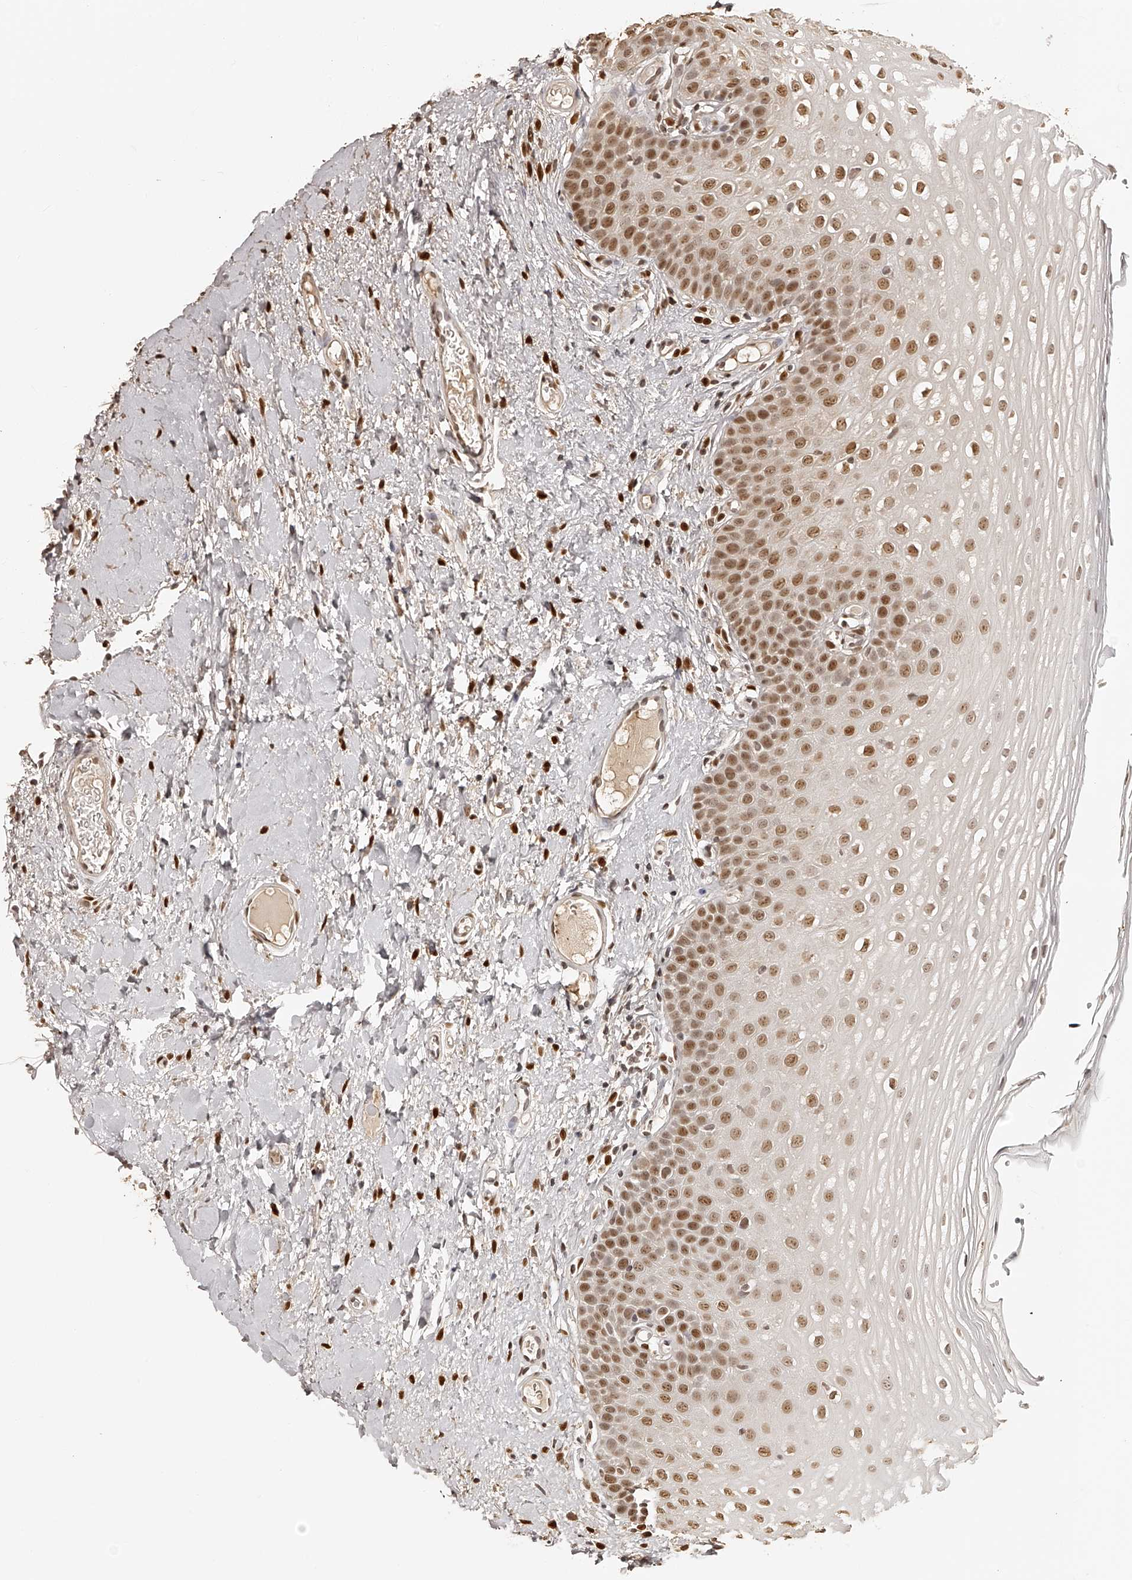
{"staining": {"intensity": "moderate", "quantity": ">75%", "location": "nuclear"}, "tissue": "oral mucosa", "cell_type": "Squamous epithelial cells", "image_type": "normal", "snomed": [{"axis": "morphology", "description": "Normal tissue, NOS"}, {"axis": "topography", "description": "Oral tissue"}], "caption": "An image of oral mucosa stained for a protein displays moderate nuclear brown staining in squamous epithelial cells. (DAB (3,3'-diaminobenzidine) = brown stain, brightfield microscopy at high magnification).", "gene": "ZNF503", "patient": {"sex": "female", "age": 56}}